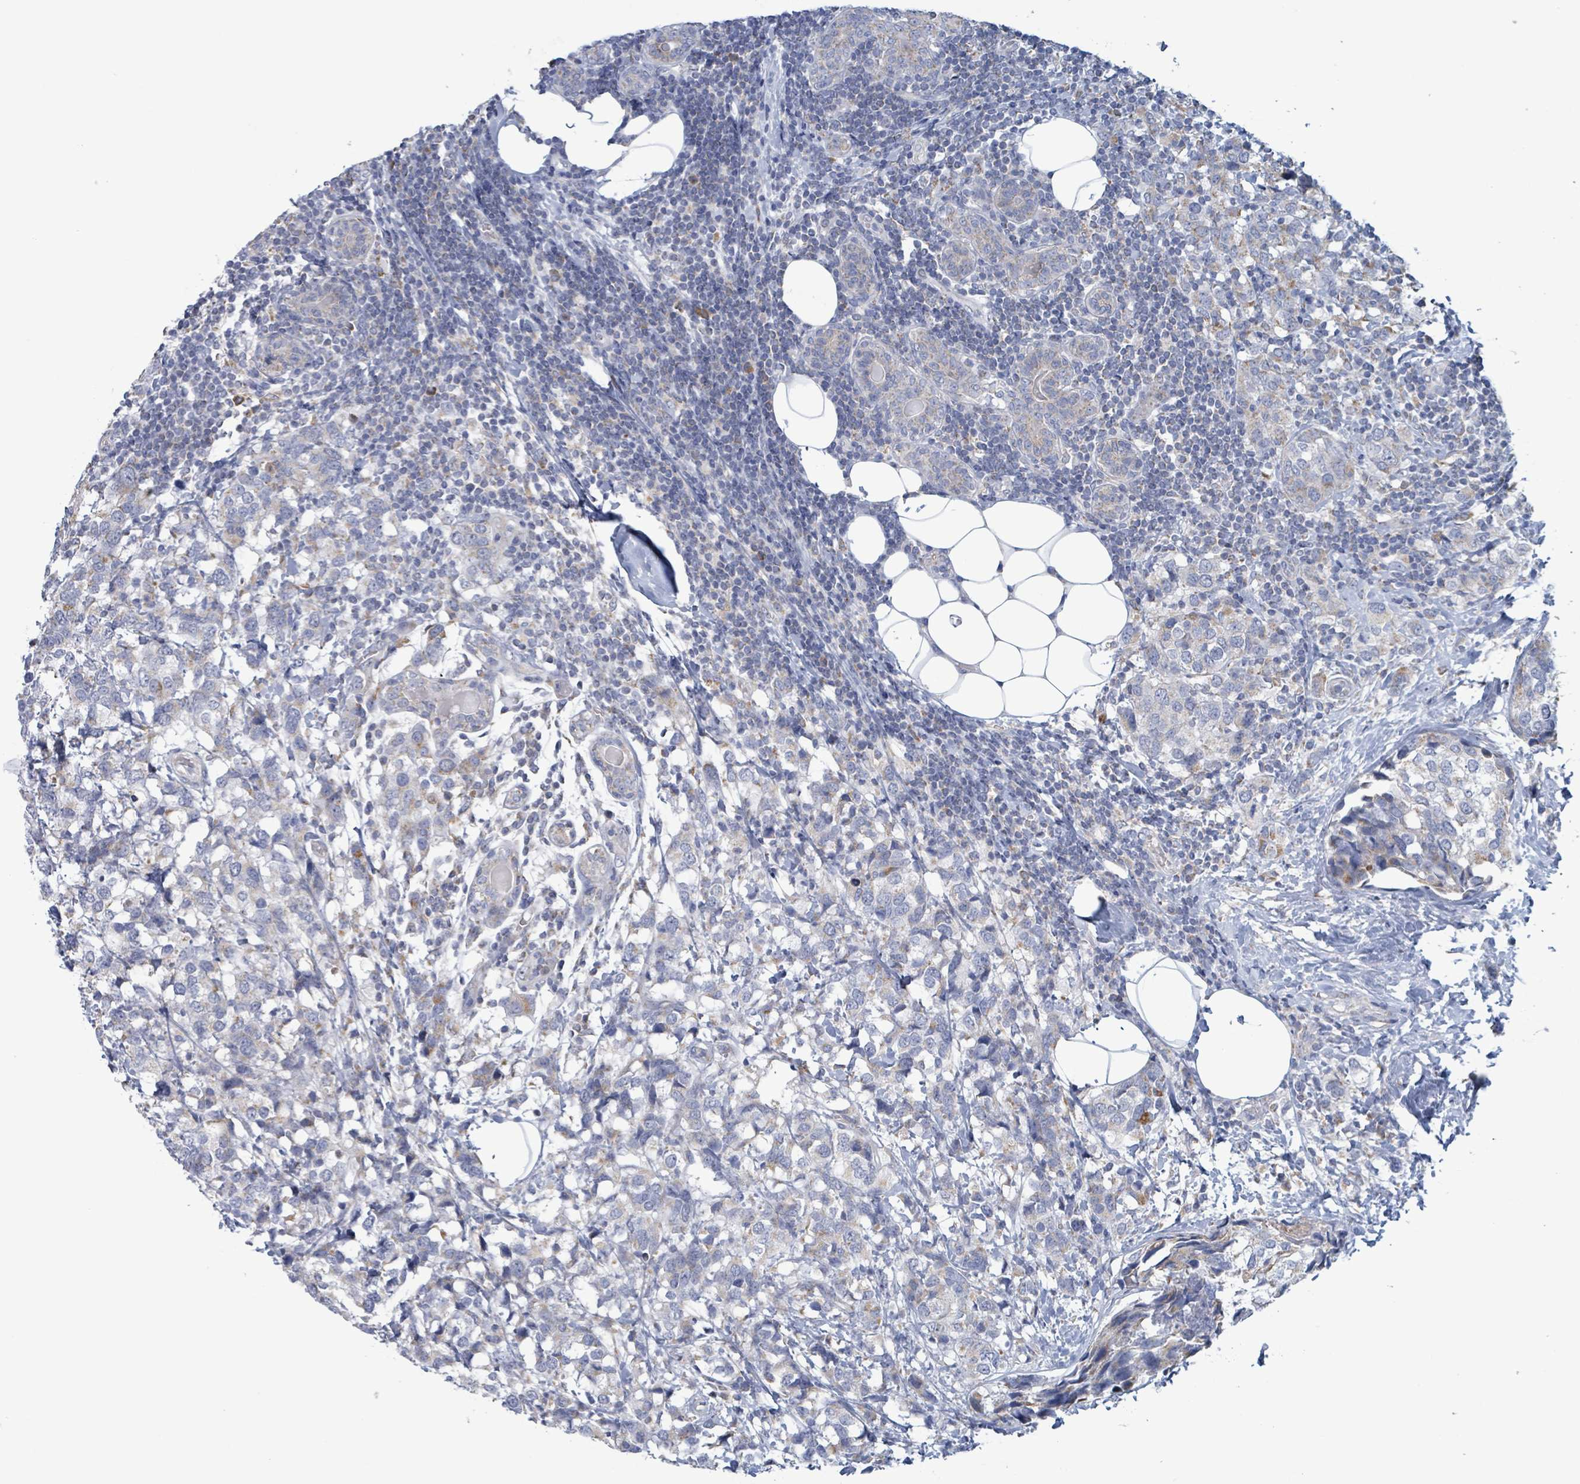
{"staining": {"intensity": "weak", "quantity": "<25%", "location": "cytoplasmic/membranous"}, "tissue": "breast cancer", "cell_type": "Tumor cells", "image_type": "cancer", "snomed": [{"axis": "morphology", "description": "Lobular carcinoma"}, {"axis": "topography", "description": "Breast"}], "caption": "A high-resolution photomicrograph shows IHC staining of breast cancer (lobular carcinoma), which shows no significant staining in tumor cells.", "gene": "AKR1C4", "patient": {"sex": "female", "age": 59}}